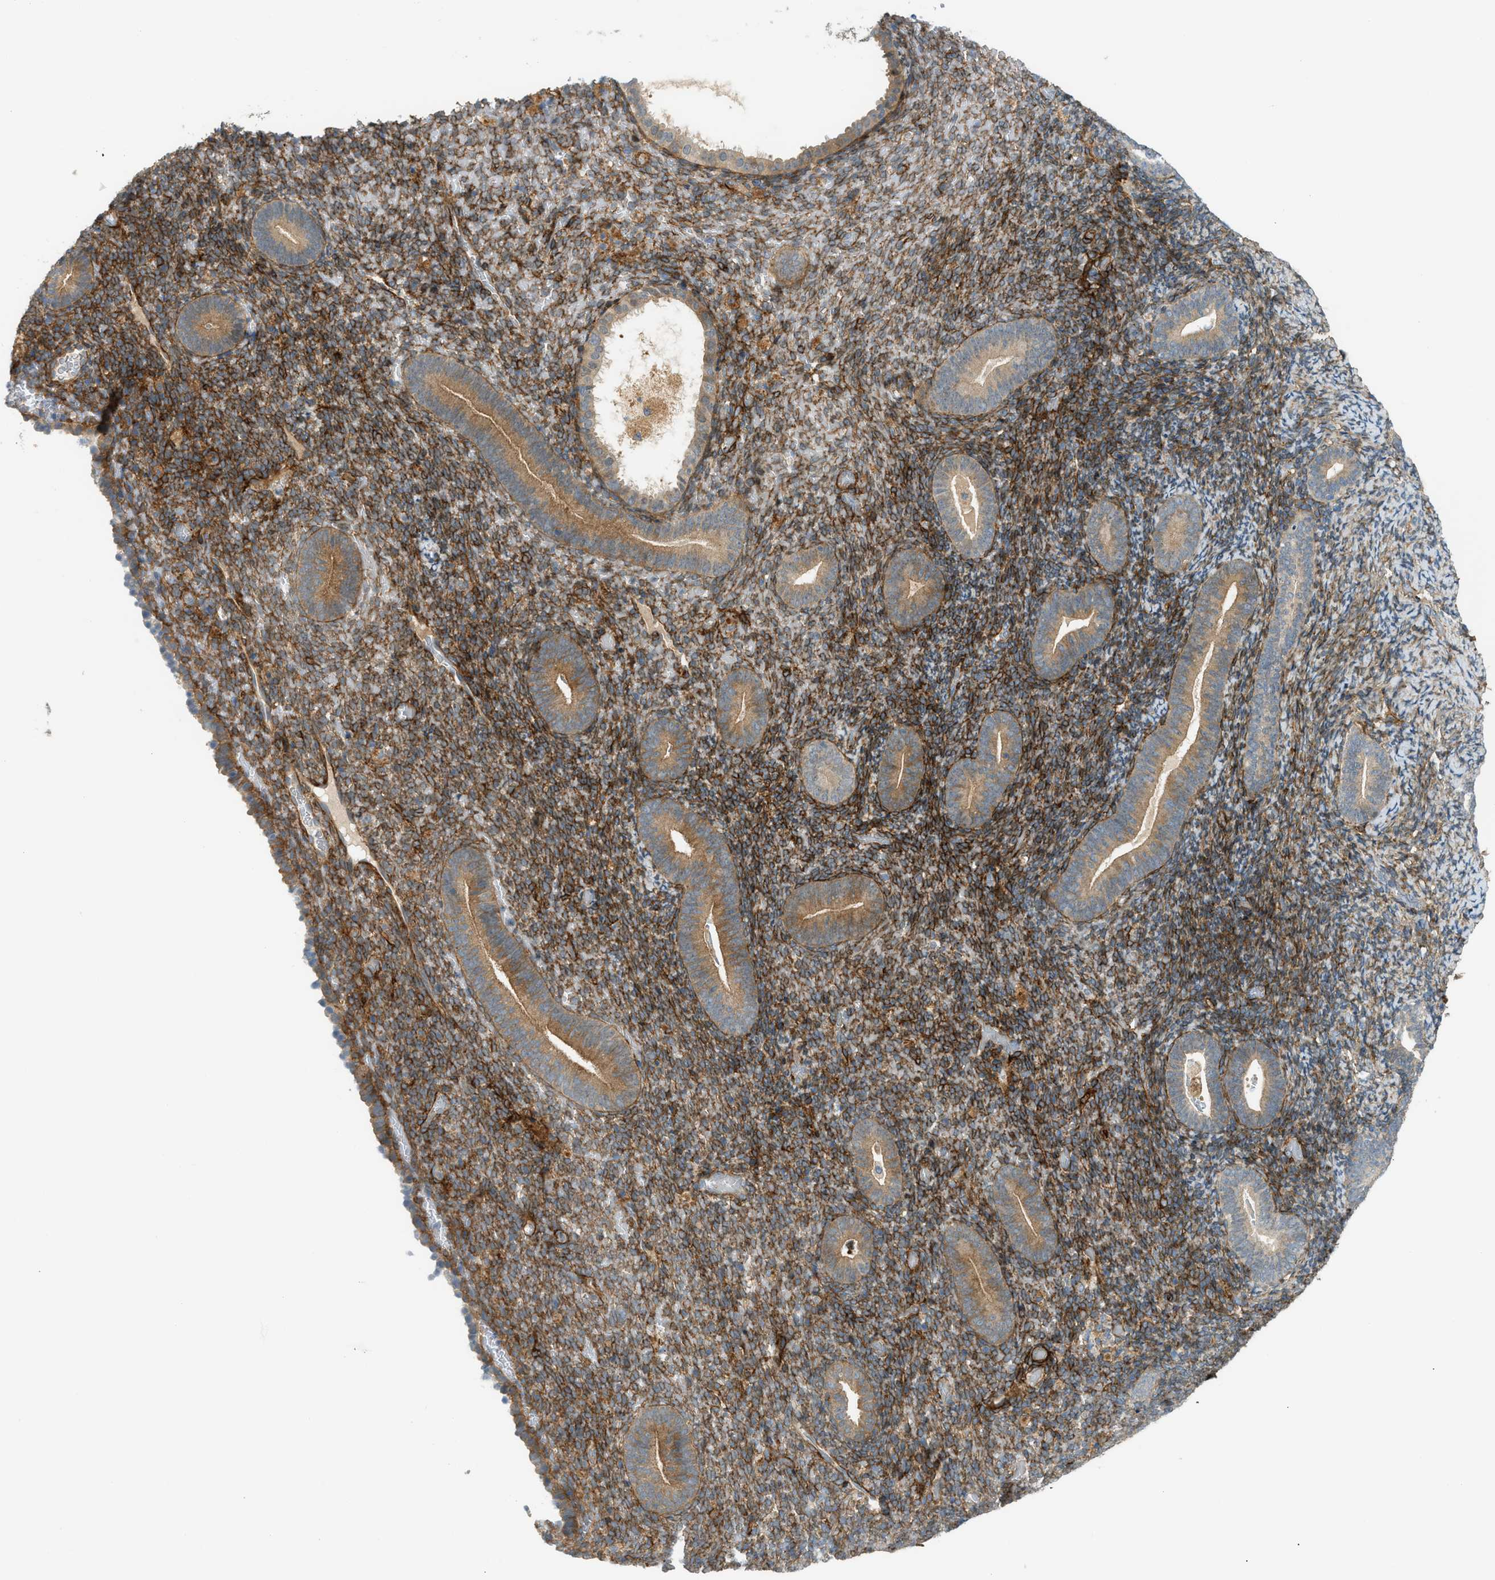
{"staining": {"intensity": "moderate", "quantity": ">75%", "location": "cytoplasmic/membranous"}, "tissue": "endometrium", "cell_type": "Cells in endometrial stroma", "image_type": "normal", "snomed": [{"axis": "morphology", "description": "Normal tissue, NOS"}, {"axis": "topography", "description": "Endometrium"}], "caption": "Approximately >75% of cells in endometrial stroma in unremarkable human endometrium reveal moderate cytoplasmic/membranous protein staining as visualized by brown immunohistochemical staining.", "gene": "EDNRA", "patient": {"sex": "female", "age": 51}}